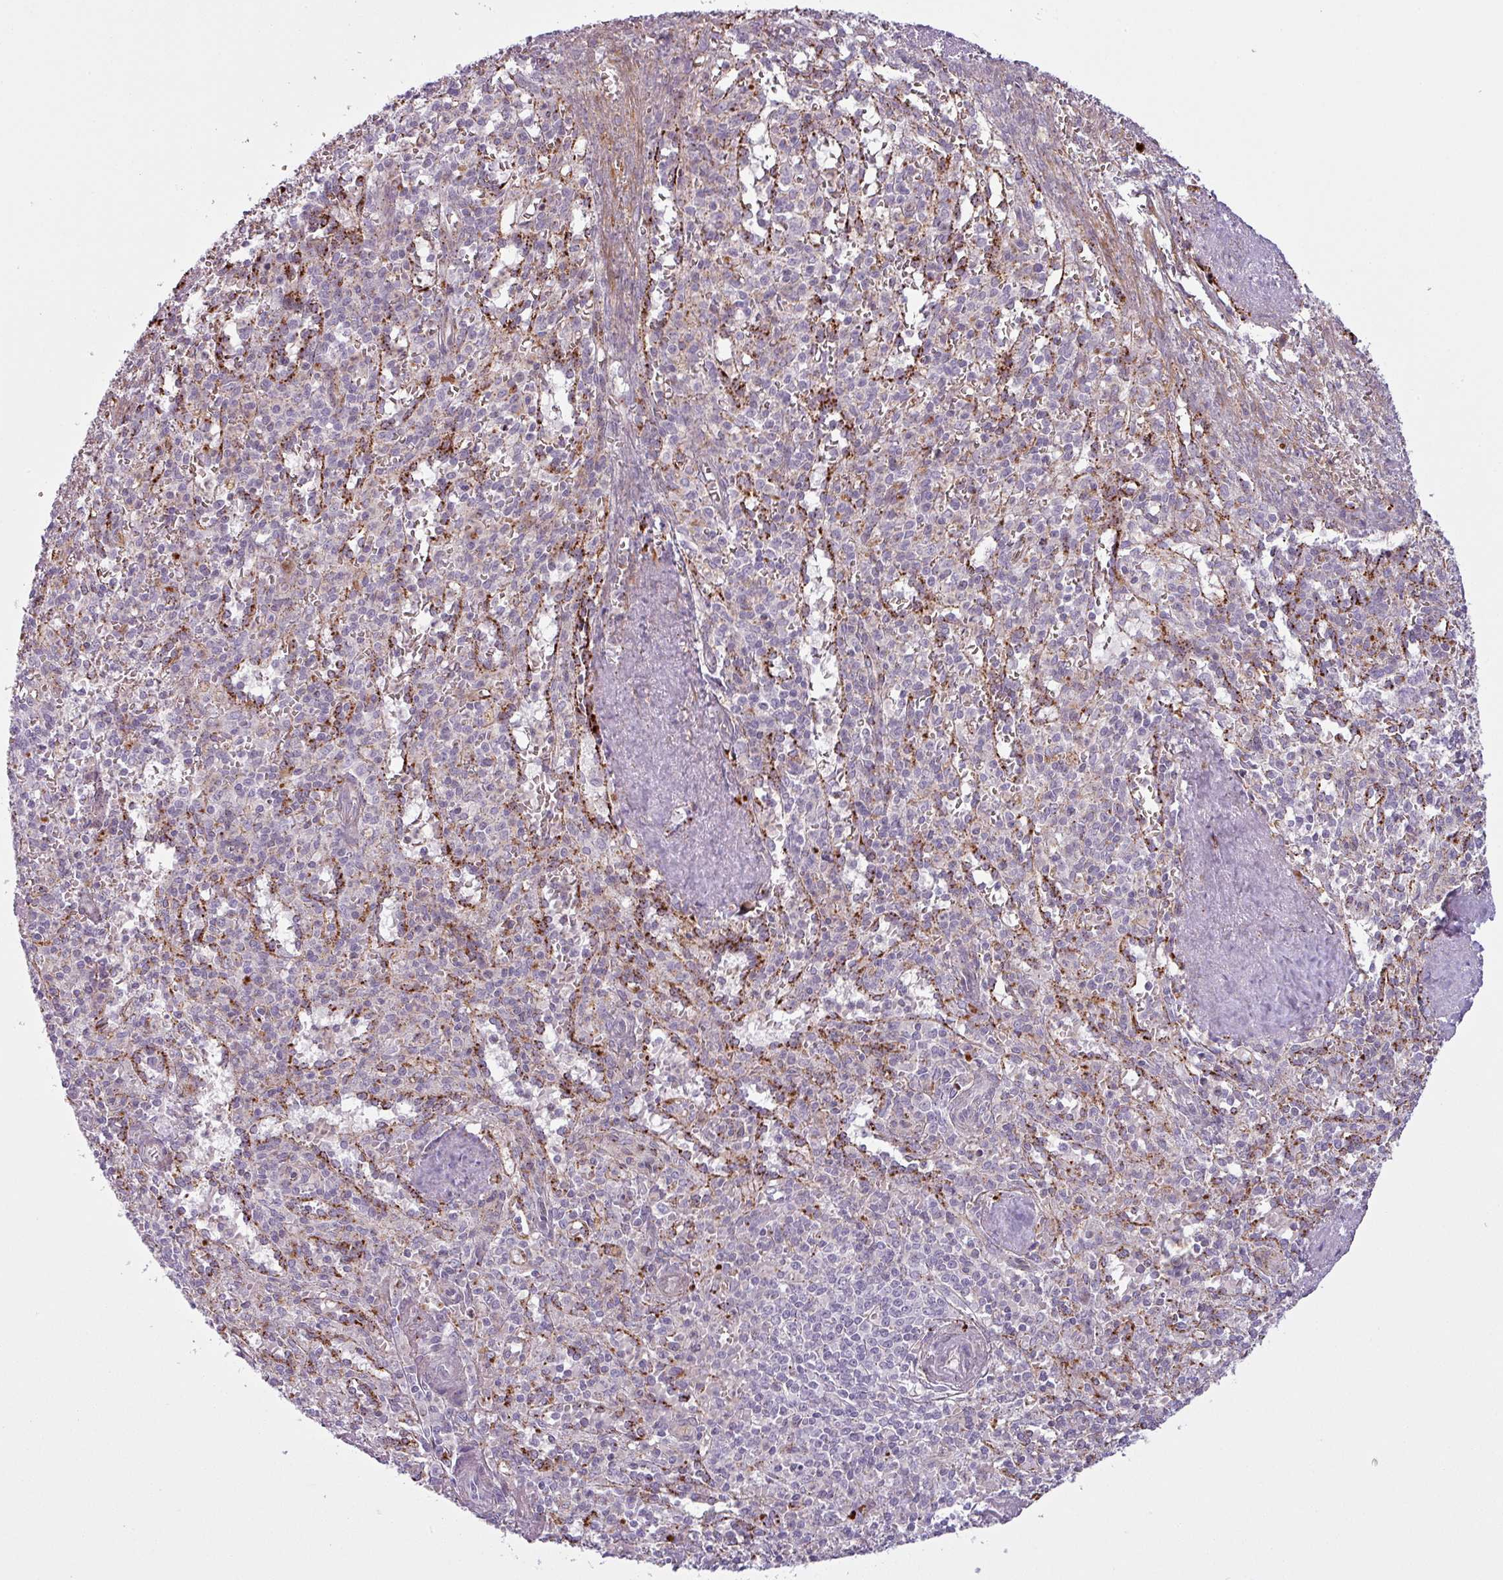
{"staining": {"intensity": "moderate", "quantity": "25%-75%", "location": "cytoplasmic/membranous"}, "tissue": "spleen", "cell_type": "Cells in red pulp", "image_type": "normal", "snomed": [{"axis": "morphology", "description": "Normal tissue, NOS"}, {"axis": "topography", "description": "Spleen"}], "caption": "Immunohistochemistry (IHC) (DAB (3,3'-diaminobenzidine)) staining of normal human spleen reveals moderate cytoplasmic/membranous protein positivity in about 25%-75% of cells in red pulp.", "gene": "MAP7D2", "patient": {"sex": "female", "age": 70}}